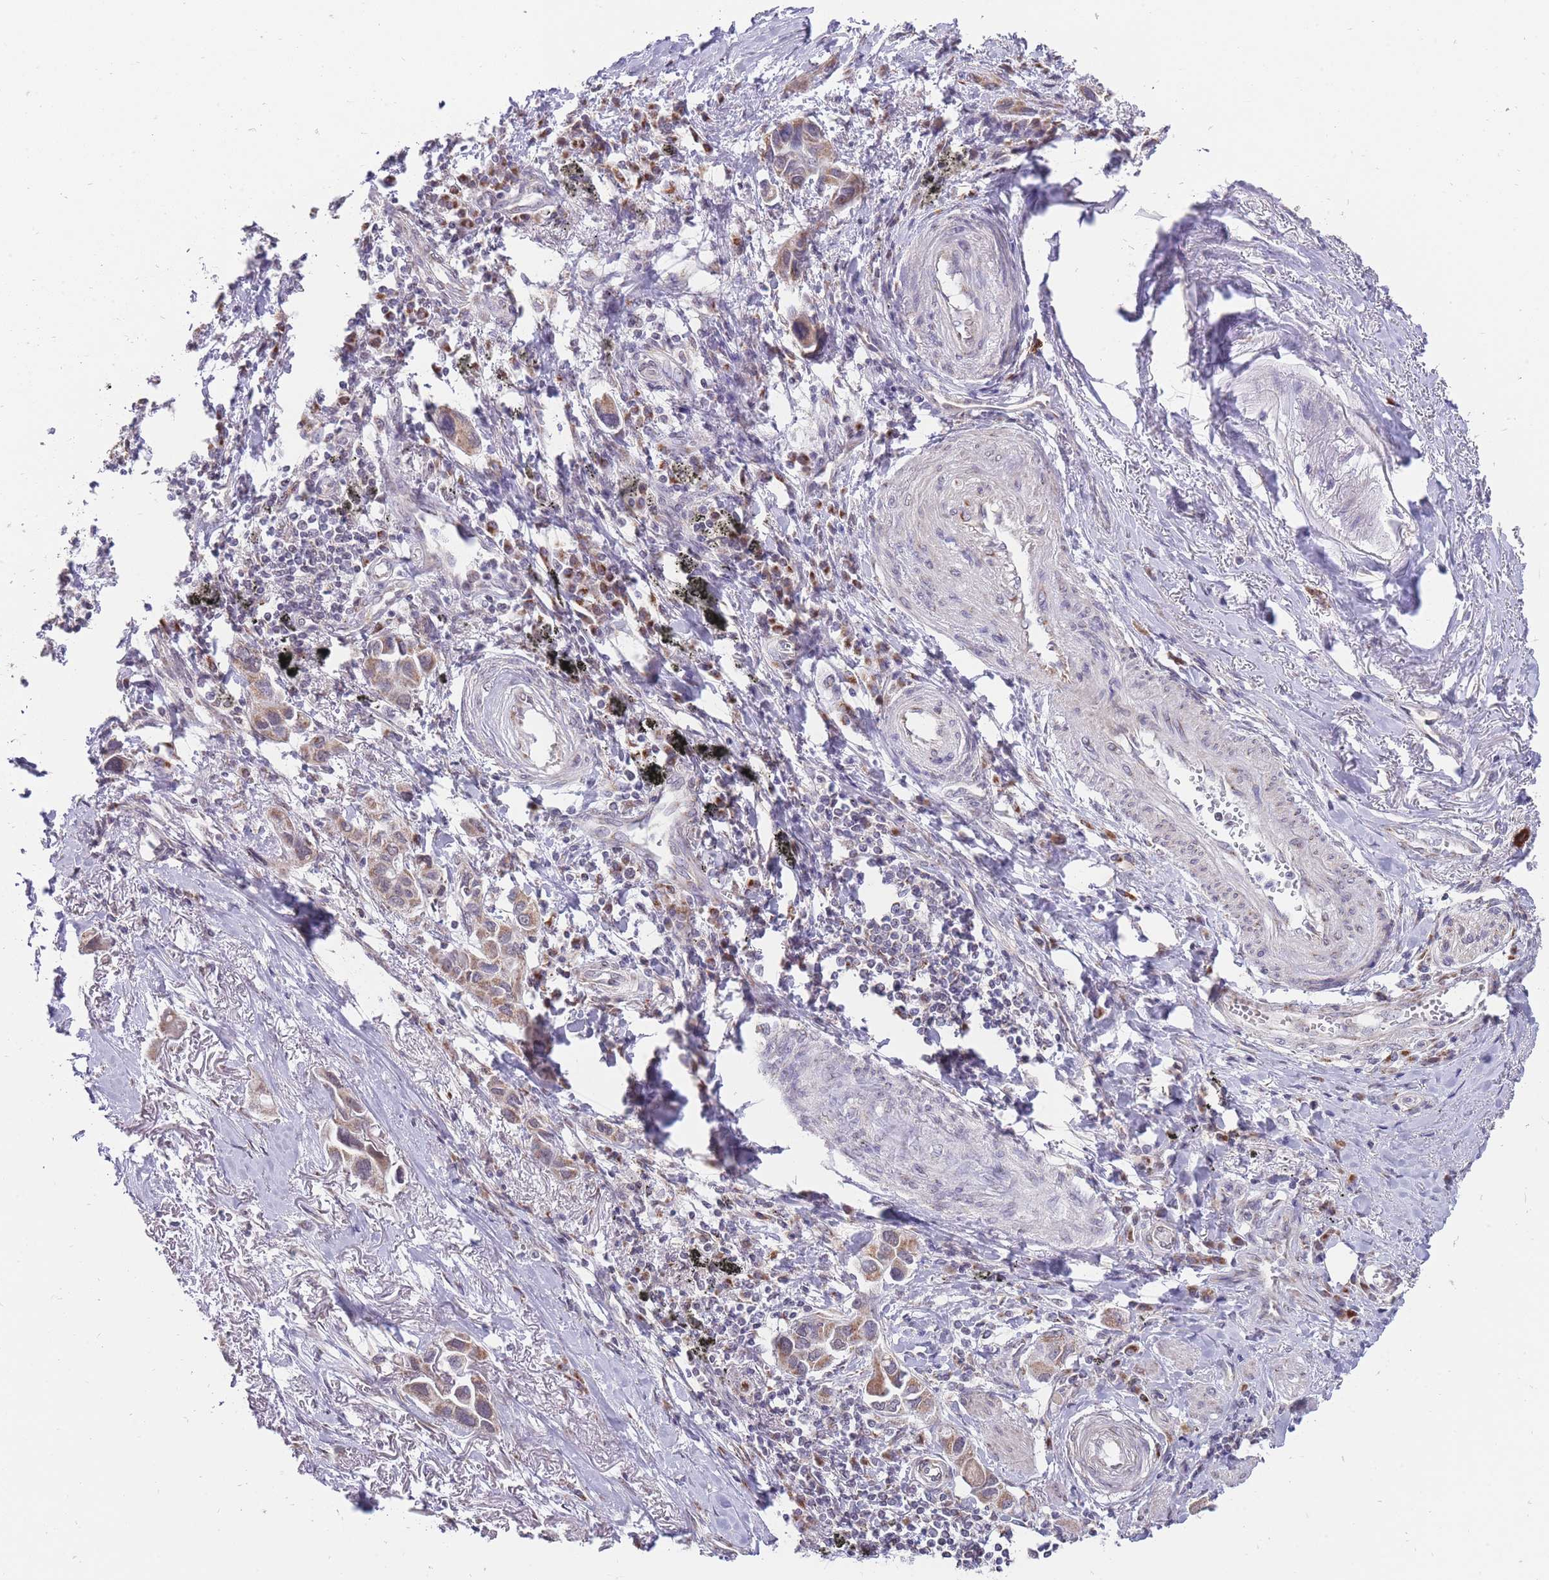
{"staining": {"intensity": "moderate", "quantity": ">75%", "location": "cytoplasmic/membranous"}, "tissue": "lung cancer", "cell_type": "Tumor cells", "image_type": "cancer", "snomed": [{"axis": "morphology", "description": "Adenocarcinoma, NOS"}, {"axis": "topography", "description": "Lung"}], "caption": "Human adenocarcinoma (lung) stained with a protein marker displays moderate staining in tumor cells.", "gene": "NELL1", "patient": {"sex": "female", "age": 76}}